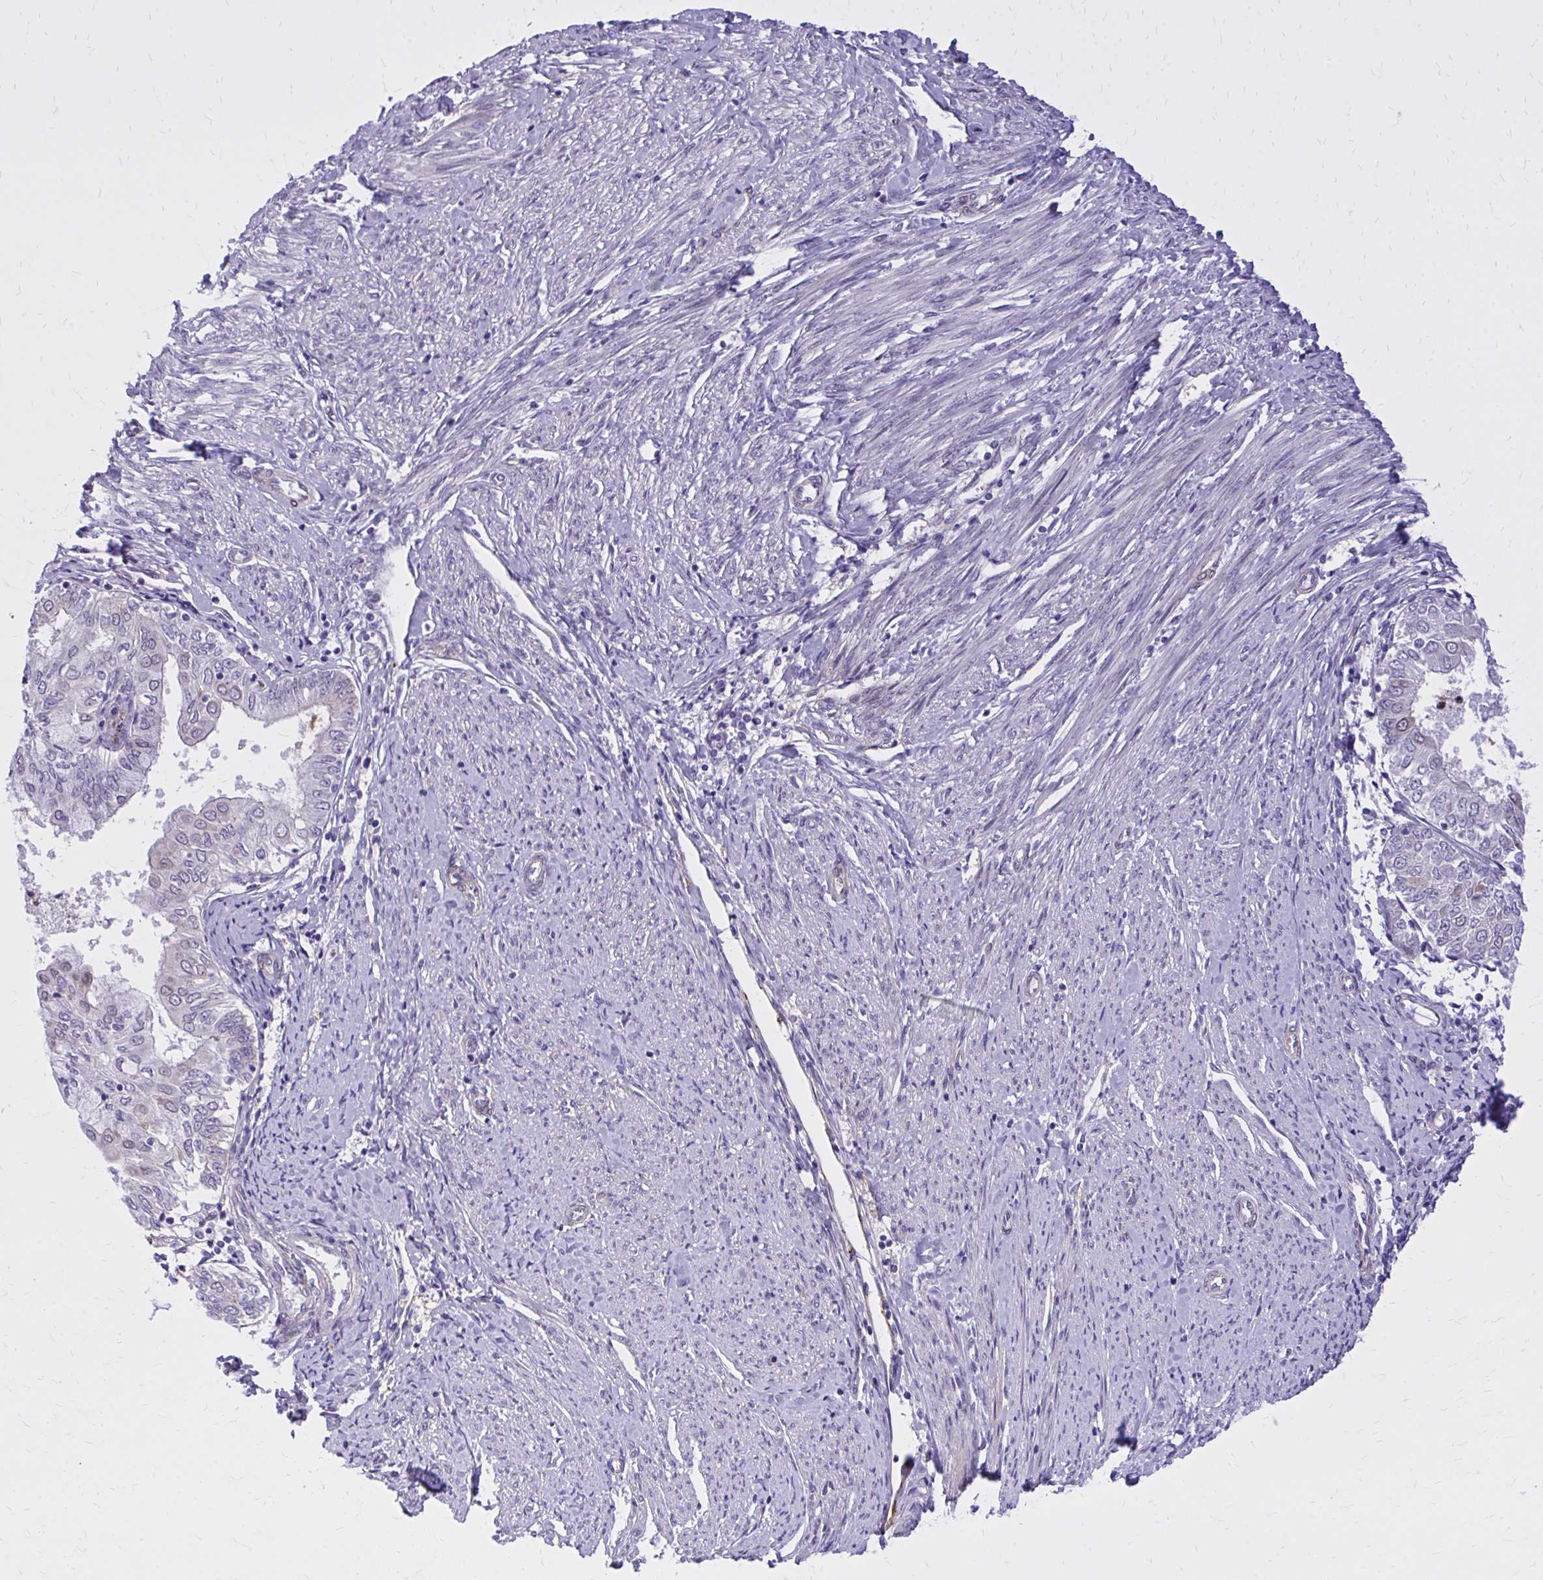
{"staining": {"intensity": "weak", "quantity": "<25%", "location": "nuclear"}, "tissue": "endometrial cancer", "cell_type": "Tumor cells", "image_type": "cancer", "snomed": [{"axis": "morphology", "description": "Adenocarcinoma, NOS"}, {"axis": "topography", "description": "Endometrium"}], "caption": "A micrograph of human endometrial cancer (adenocarcinoma) is negative for staining in tumor cells. (Immunohistochemistry (ihc), brightfield microscopy, high magnification).", "gene": "ADAMTSL1", "patient": {"sex": "female", "age": 68}}